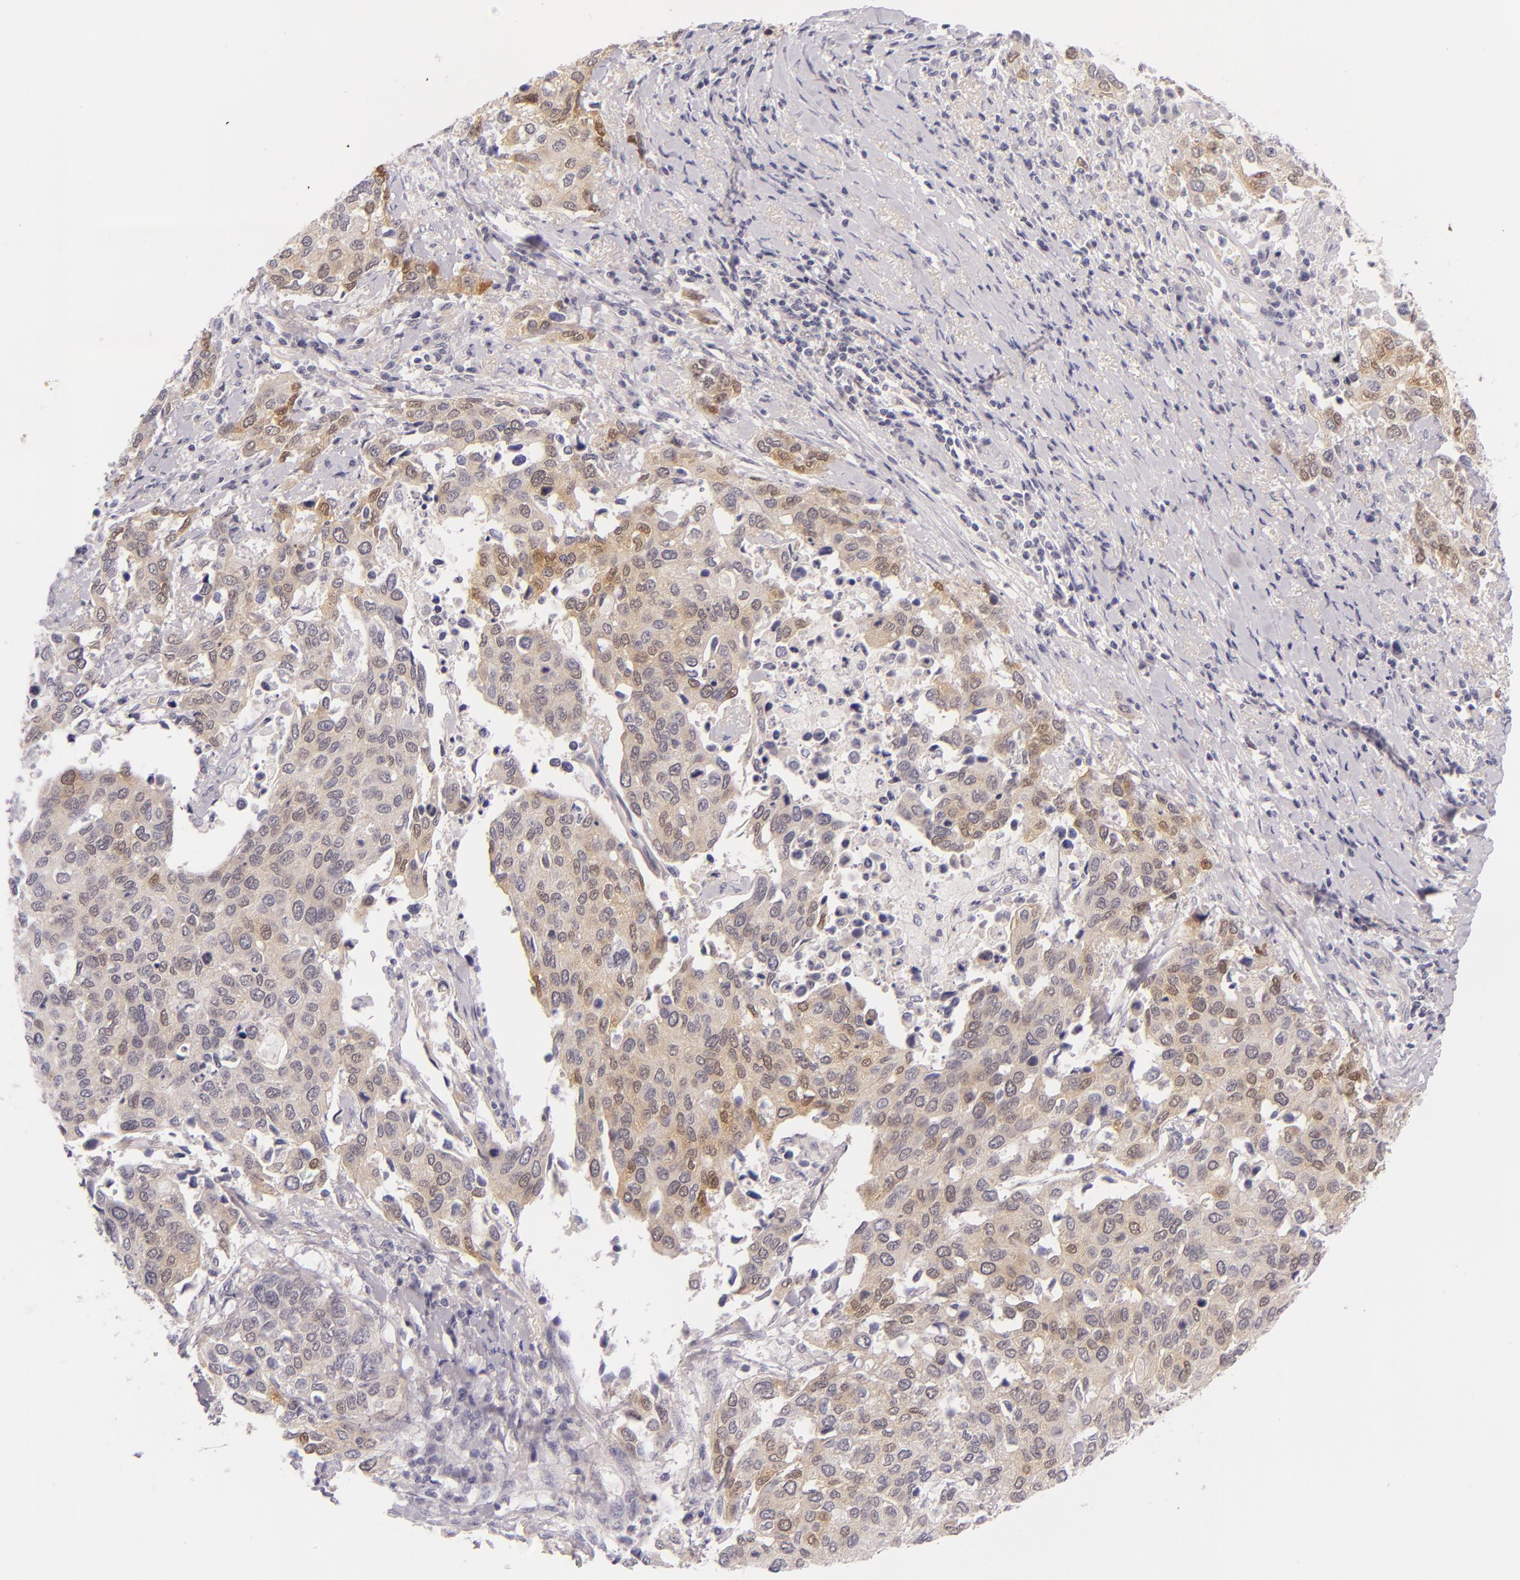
{"staining": {"intensity": "weak", "quantity": "25%-75%", "location": "cytoplasmic/membranous,nuclear"}, "tissue": "cervical cancer", "cell_type": "Tumor cells", "image_type": "cancer", "snomed": [{"axis": "morphology", "description": "Squamous cell carcinoma, NOS"}, {"axis": "topography", "description": "Cervix"}], "caption": "Approximately 25%-75% of tumor cells in human cervical squamous cell carcinoma exhibit weak cytoplasmic/membranous and nuclear protein positivity as visualized by brown immunohistochemical staining.", "gene": "BCL3", "patient": {"sex": "female", "age": 54}}